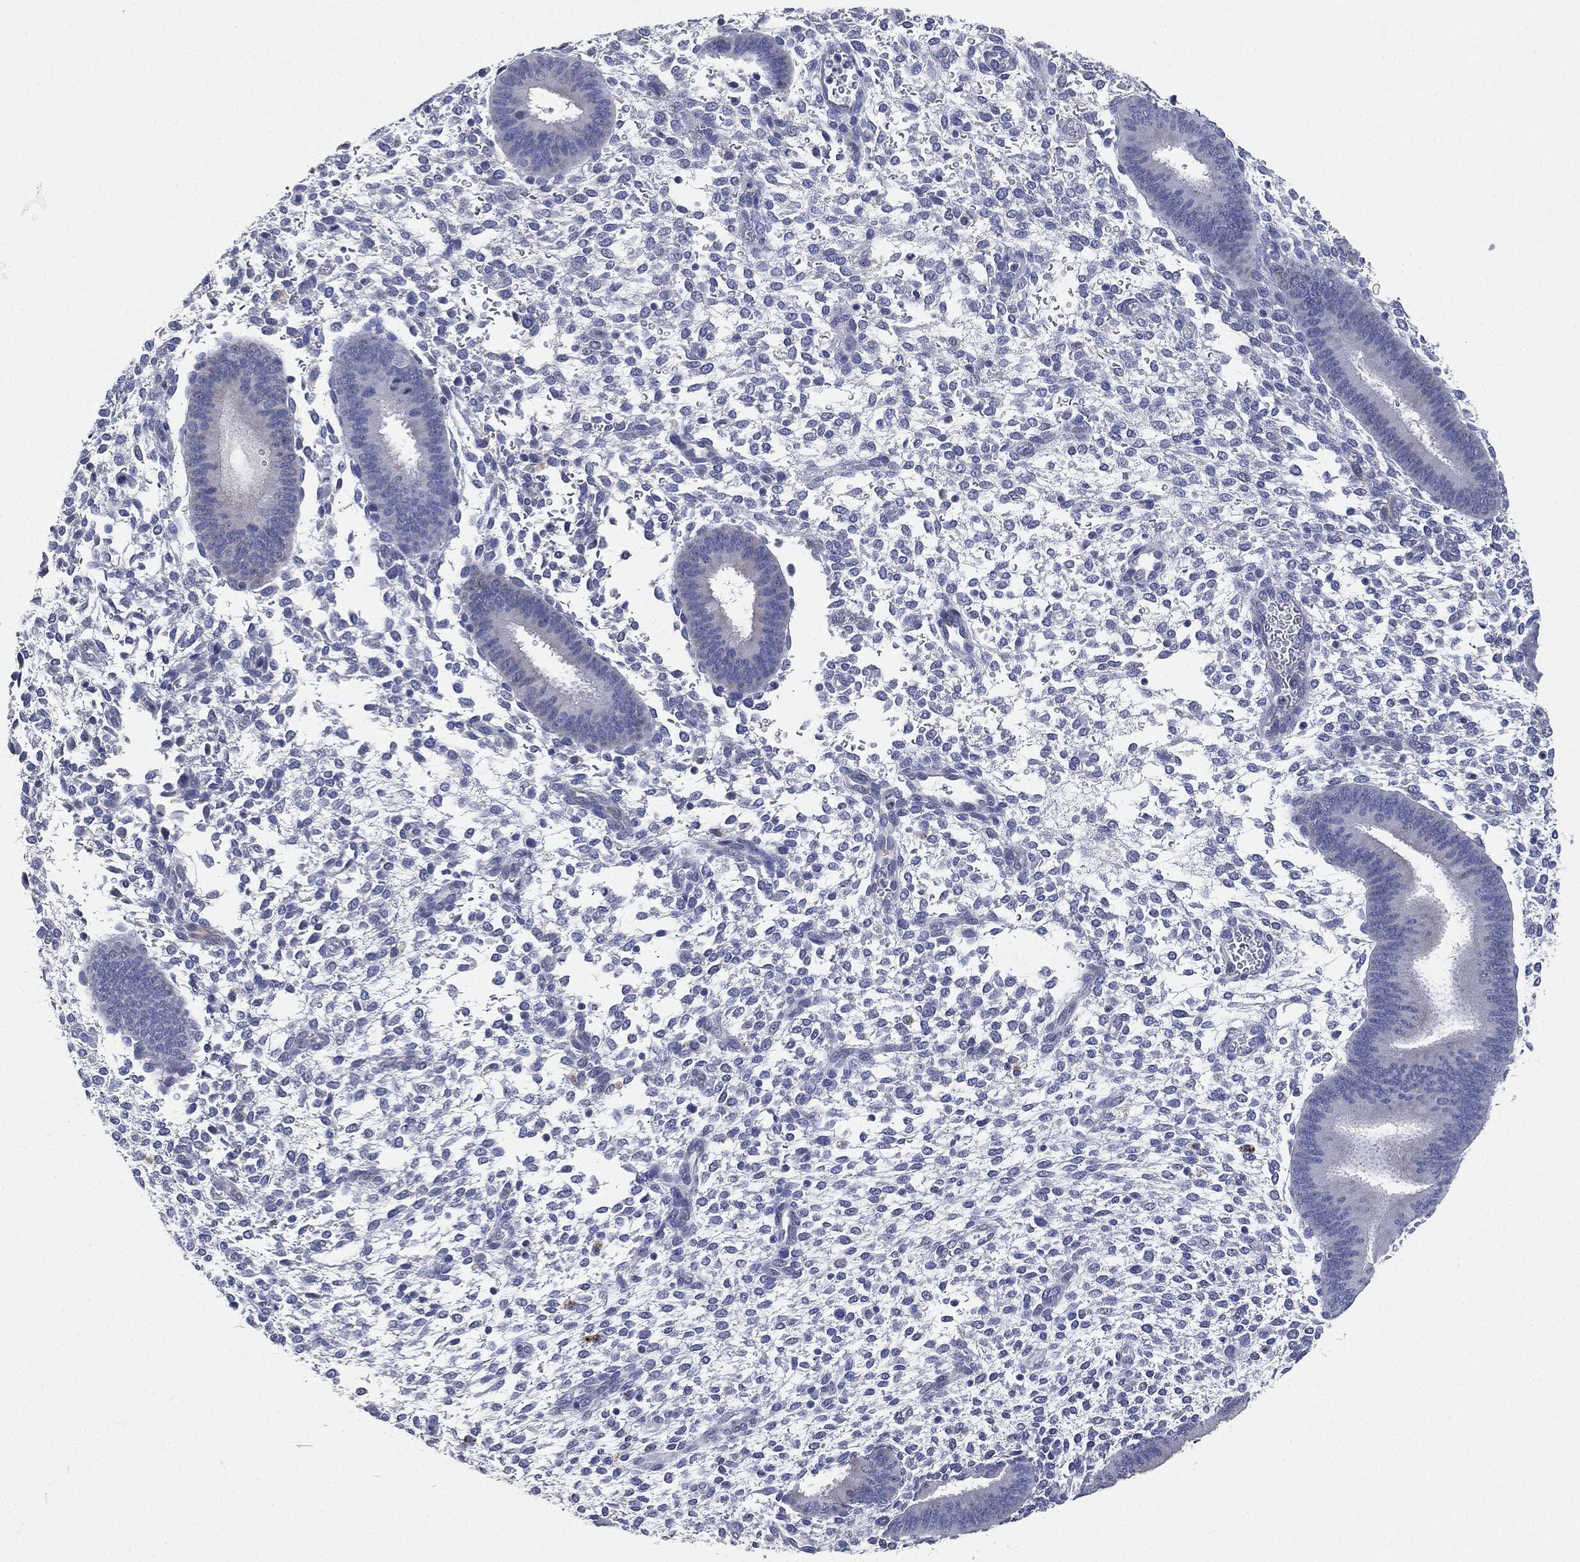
{"staining": {"intensity": "negative", "quantity": "none", "location": "none"}, "tissue": "endometrium", "cell_type": "Cells in endometrial stroma", "image_type": "normal", "snomed": [{"axis": "morphology", "description": "Normal tissue, NOS"}, {"axis": "topography", "description": "Endometrium"}], "caption": "A high-resolution photomicrograph shows immunohistochemistry (IHC) staining of unremarkable endometrium, which reveals no significant expression in cells in endometrial stroma.", "gene": "NTRK1", "patient": {"sex": "female", "age": 39}}